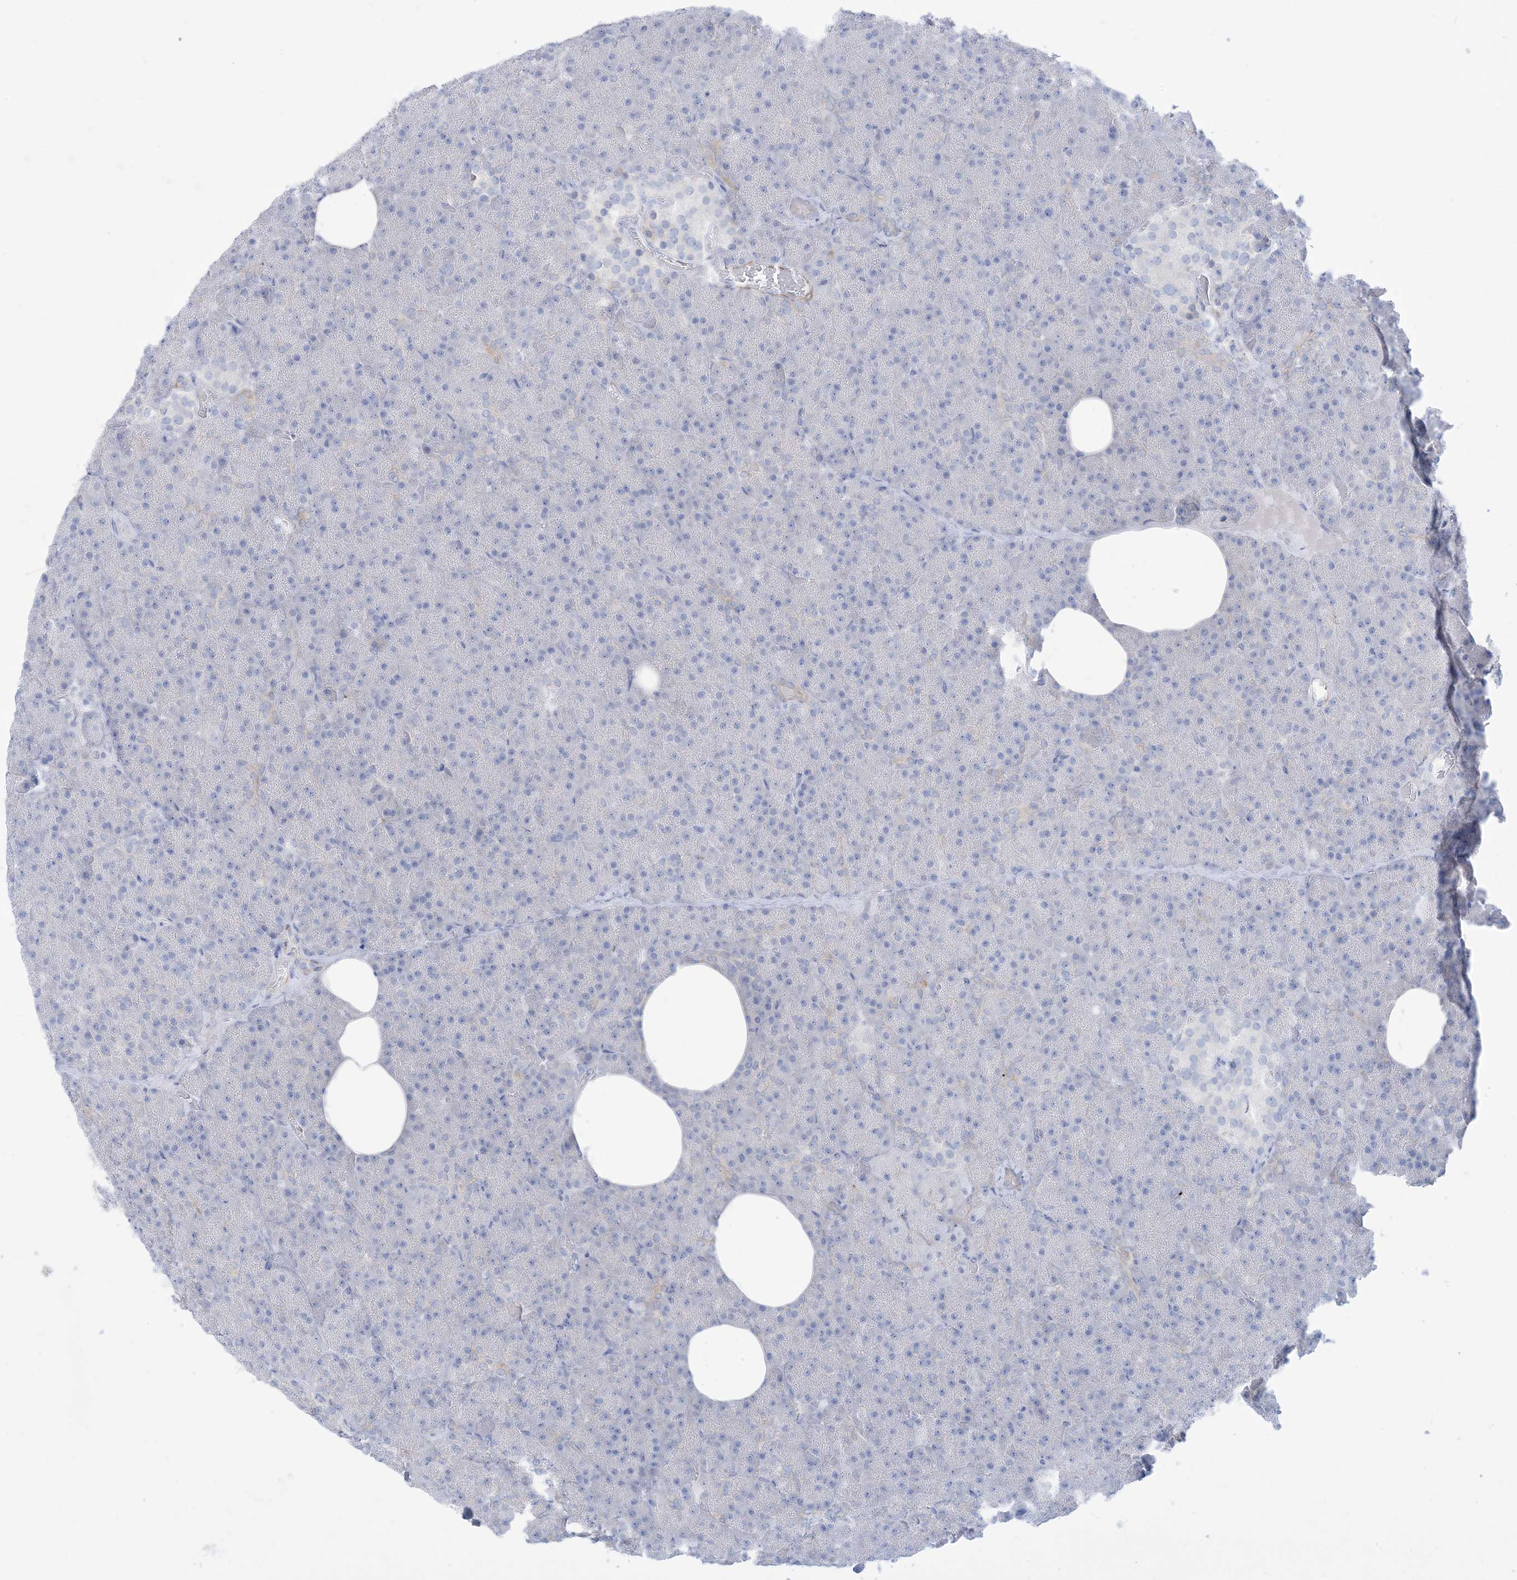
{"staining": {"intensity": "weak", "quantity": "<25%", "location": "cytoplasmic/membranous"}, "tissue": "pancreas", "cell_type": "Exocrine glandular cells", "image_type": "normal", "snomed": [{"axis": "morphology", "description": "Normal tissue, NOS"}, {"axis": "morphology", "description": "Carcinoid, malignant, NOS"}, {"axis": "topography", "description": "Pancreas"}], "caption": "Immunohistochemistry micrograph of normal pancreas: human pancreas stained with DAB shows no significant protein positivity in exocrine glandular cells.", "gene": "MARS2", "patient": {"sex": "female", "age": 35}}